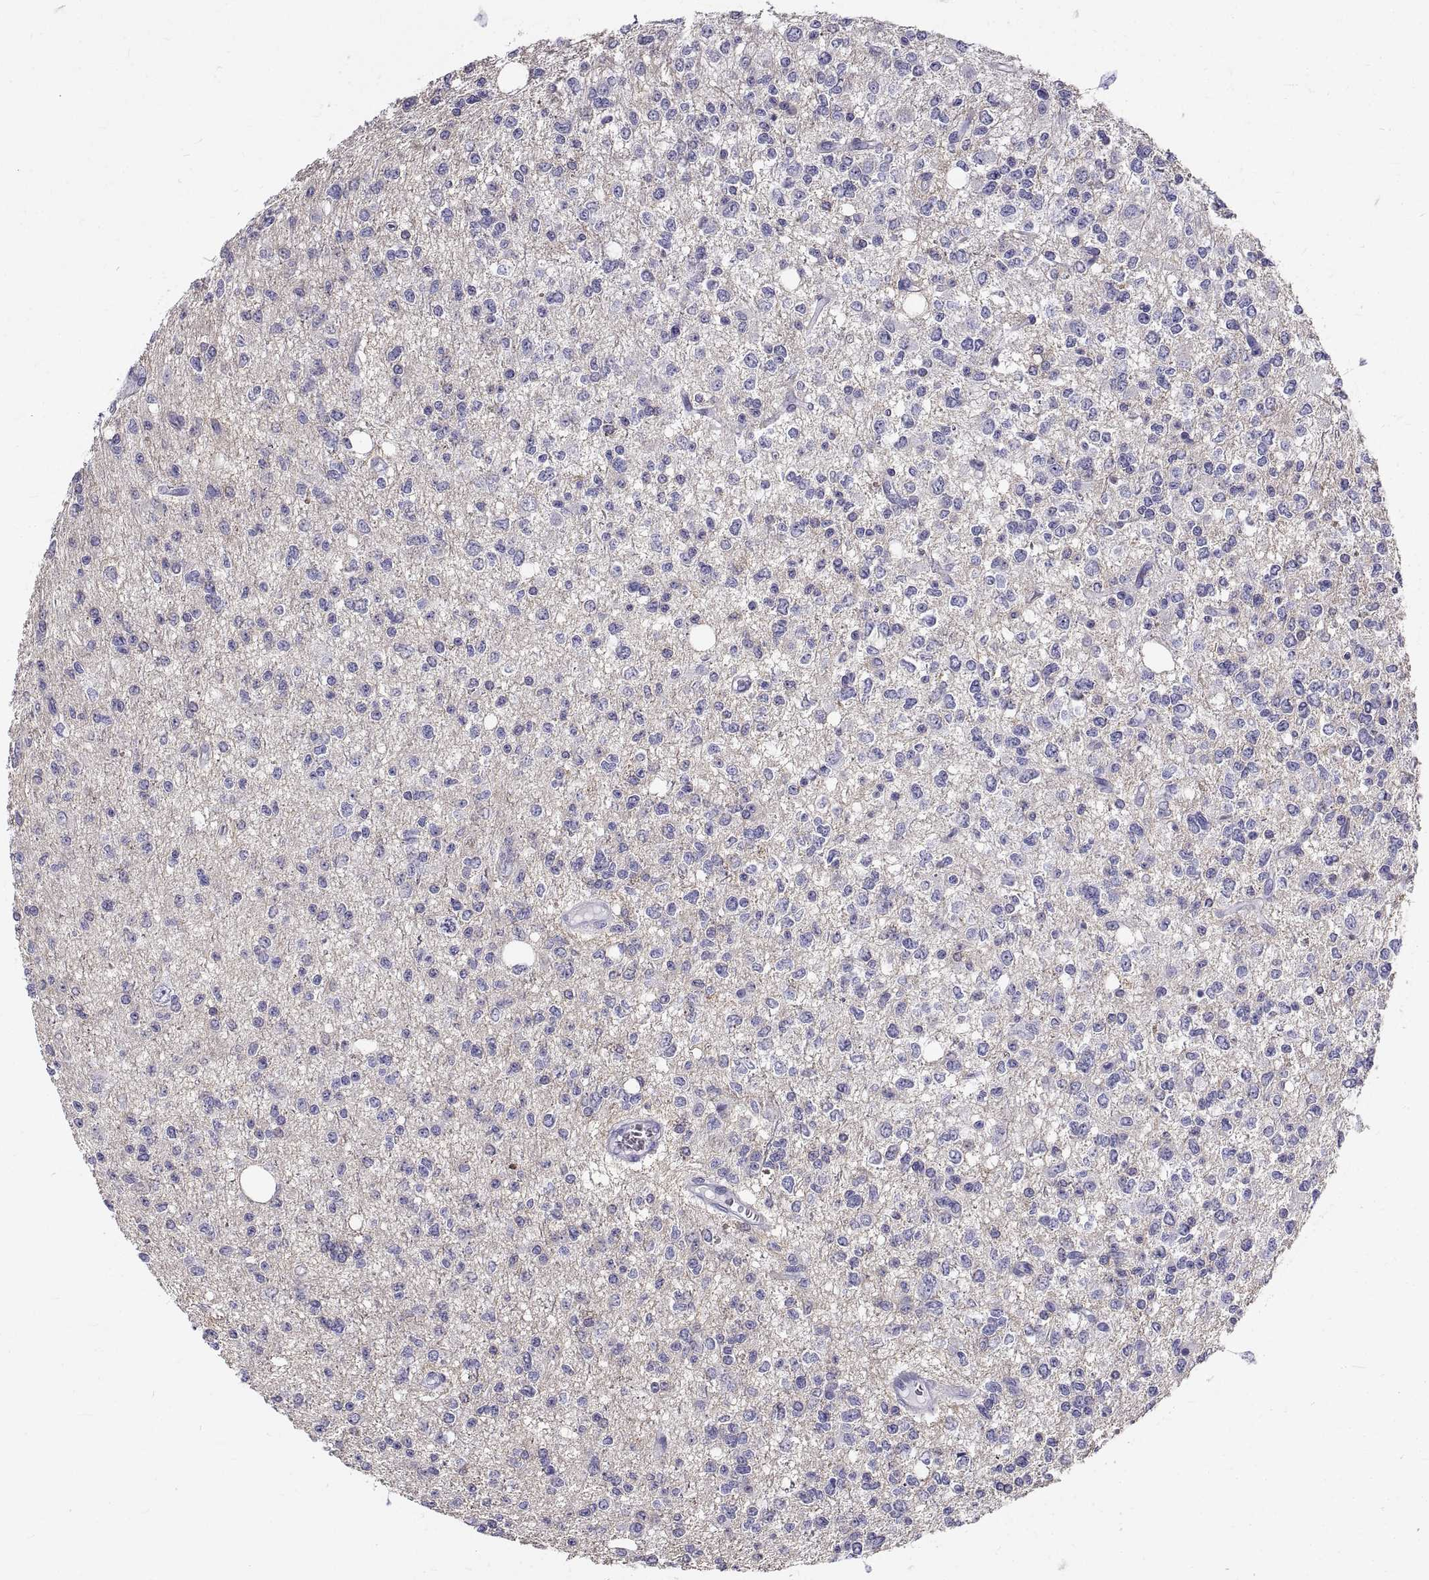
{"staining": {"intensity": "negative", "quantity": "none", "location": "none"}, "tissue": "glioma", "cell_type": "Tumor cells", "image_type": "cancer", "snomed": [{"axis": "morphology", "description": "Glioma, malignant, Low grade"}, {"axis": "topography", "description": "Brain"}], "caption": "Micrograph shows no protein expression in tumor cells of malignant glioma (low-grade) tissue.", "gene": "GNG12", "patient": {"sex": "male", "age": 67}}